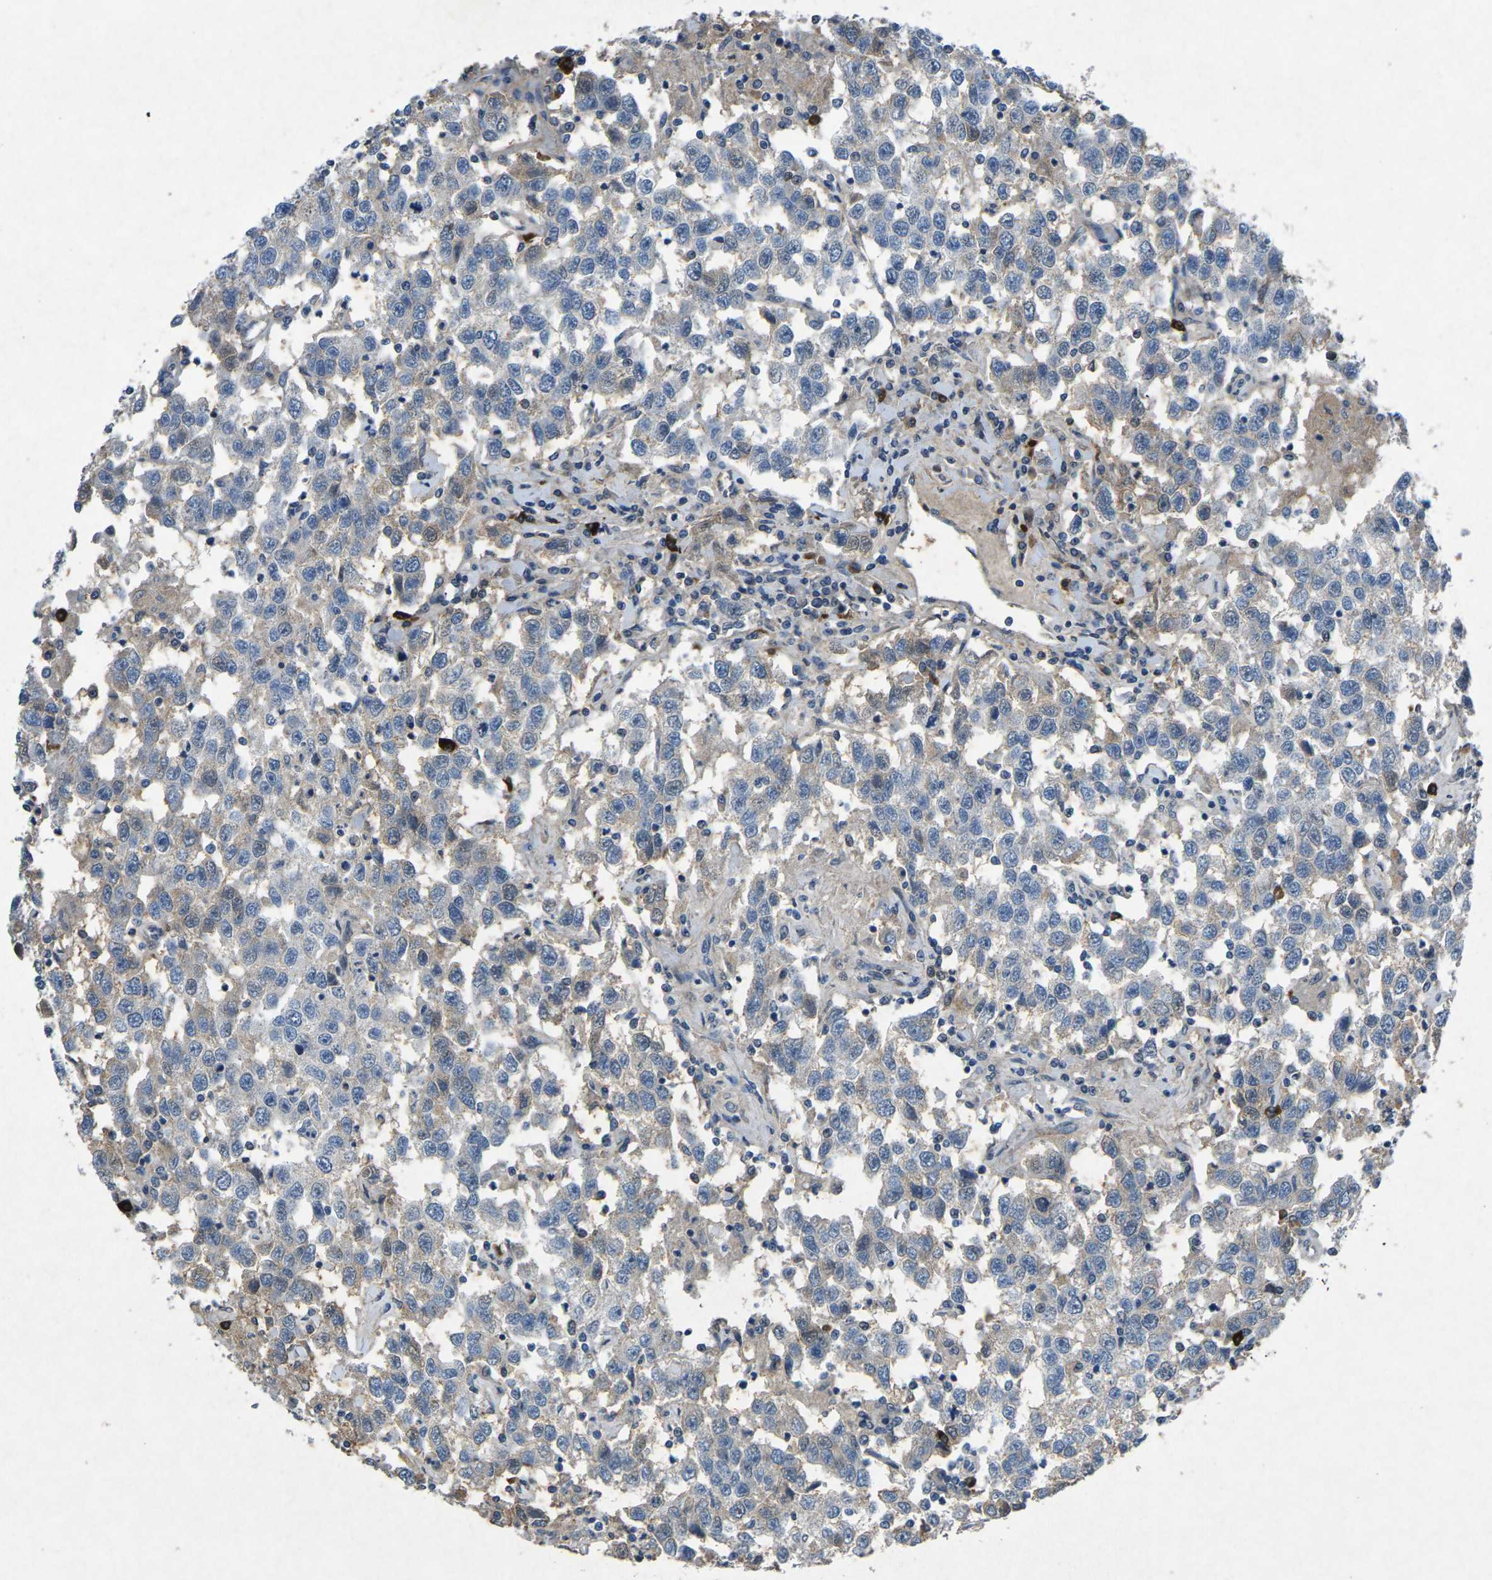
{"staining": {"intensity": "weak", "quantity": "<25%", "location": "cytoplasmic/membranous"}, "tissue": "testis cancer", "cell_type": "Tumor cells", "image_type": "cancer", "snomed": [{"axis": "morphology", "description": "Seminoma, NOS"}, {"axis": "topography", "description": "Testis"}], "caption": "Immunohistochemistry histopathology image of human seminoma (testis) stained for a protein (brown), which shows no staining in tumor cells. (Stains: DAB (3,3'-diaminobenzidine) IHC with hematoxylin counter stain, Microscopy: brightfield microscopy at high magnification).", "gene": "PLG", "patient": {"sex": "male", "age": 41}}